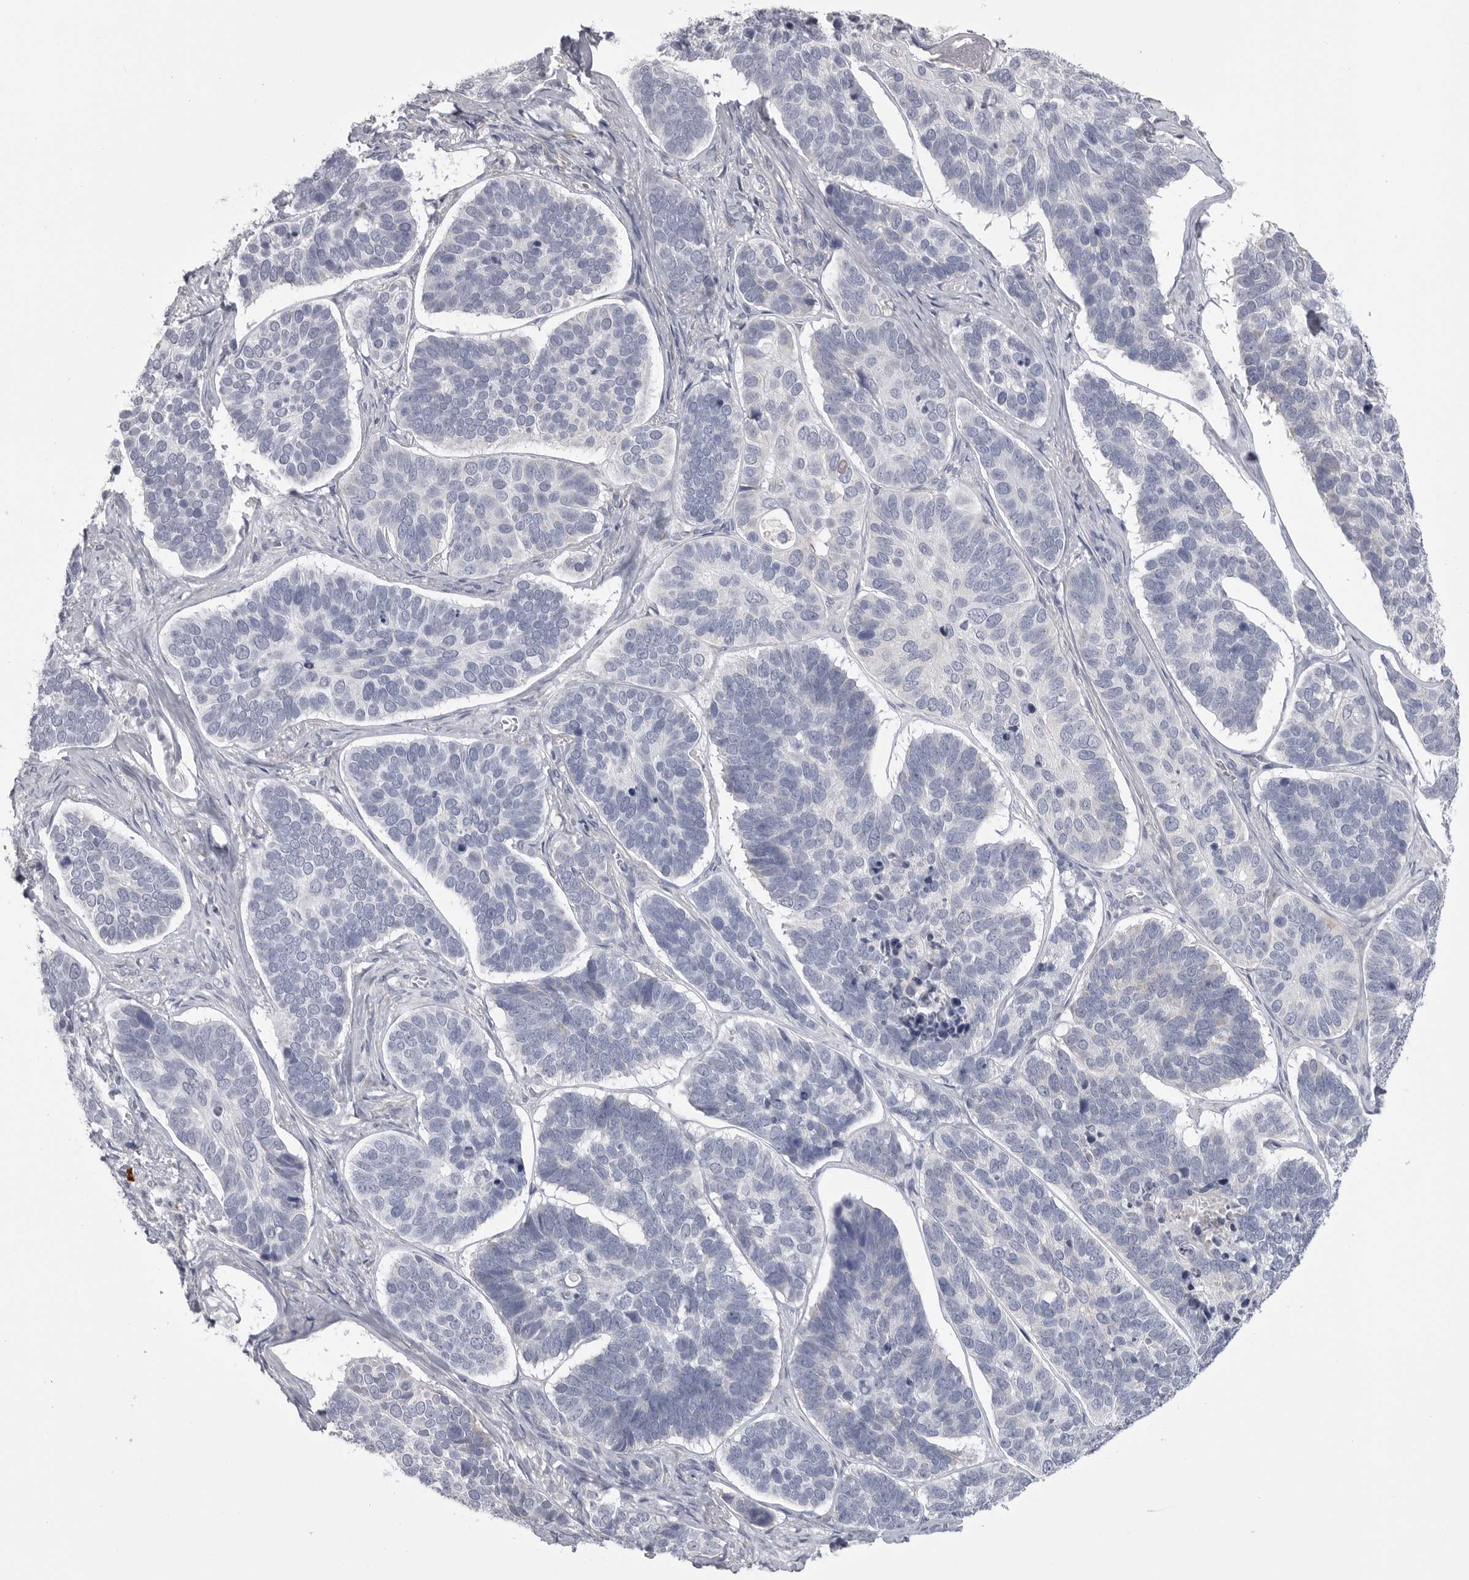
{"staining": {"intensity": "negative", "quantity": "none", "location": "none"}, "tissue": "skin cancer", "cell_type": "Tumor cells", "image_type": "cancer", "snomed": [{"axis": "morphology", "description": "Basal cell carcinoma"}, {"axis": "topography", "description": "Skin"}], "caption": "The immunohistochemistry (IHC) micrograph has no significant expression in tumor cells of basal cell carcinoma (skin) tissue.", "gene": "FKBP2", "patient": {"sex": "male", "age": 62}}